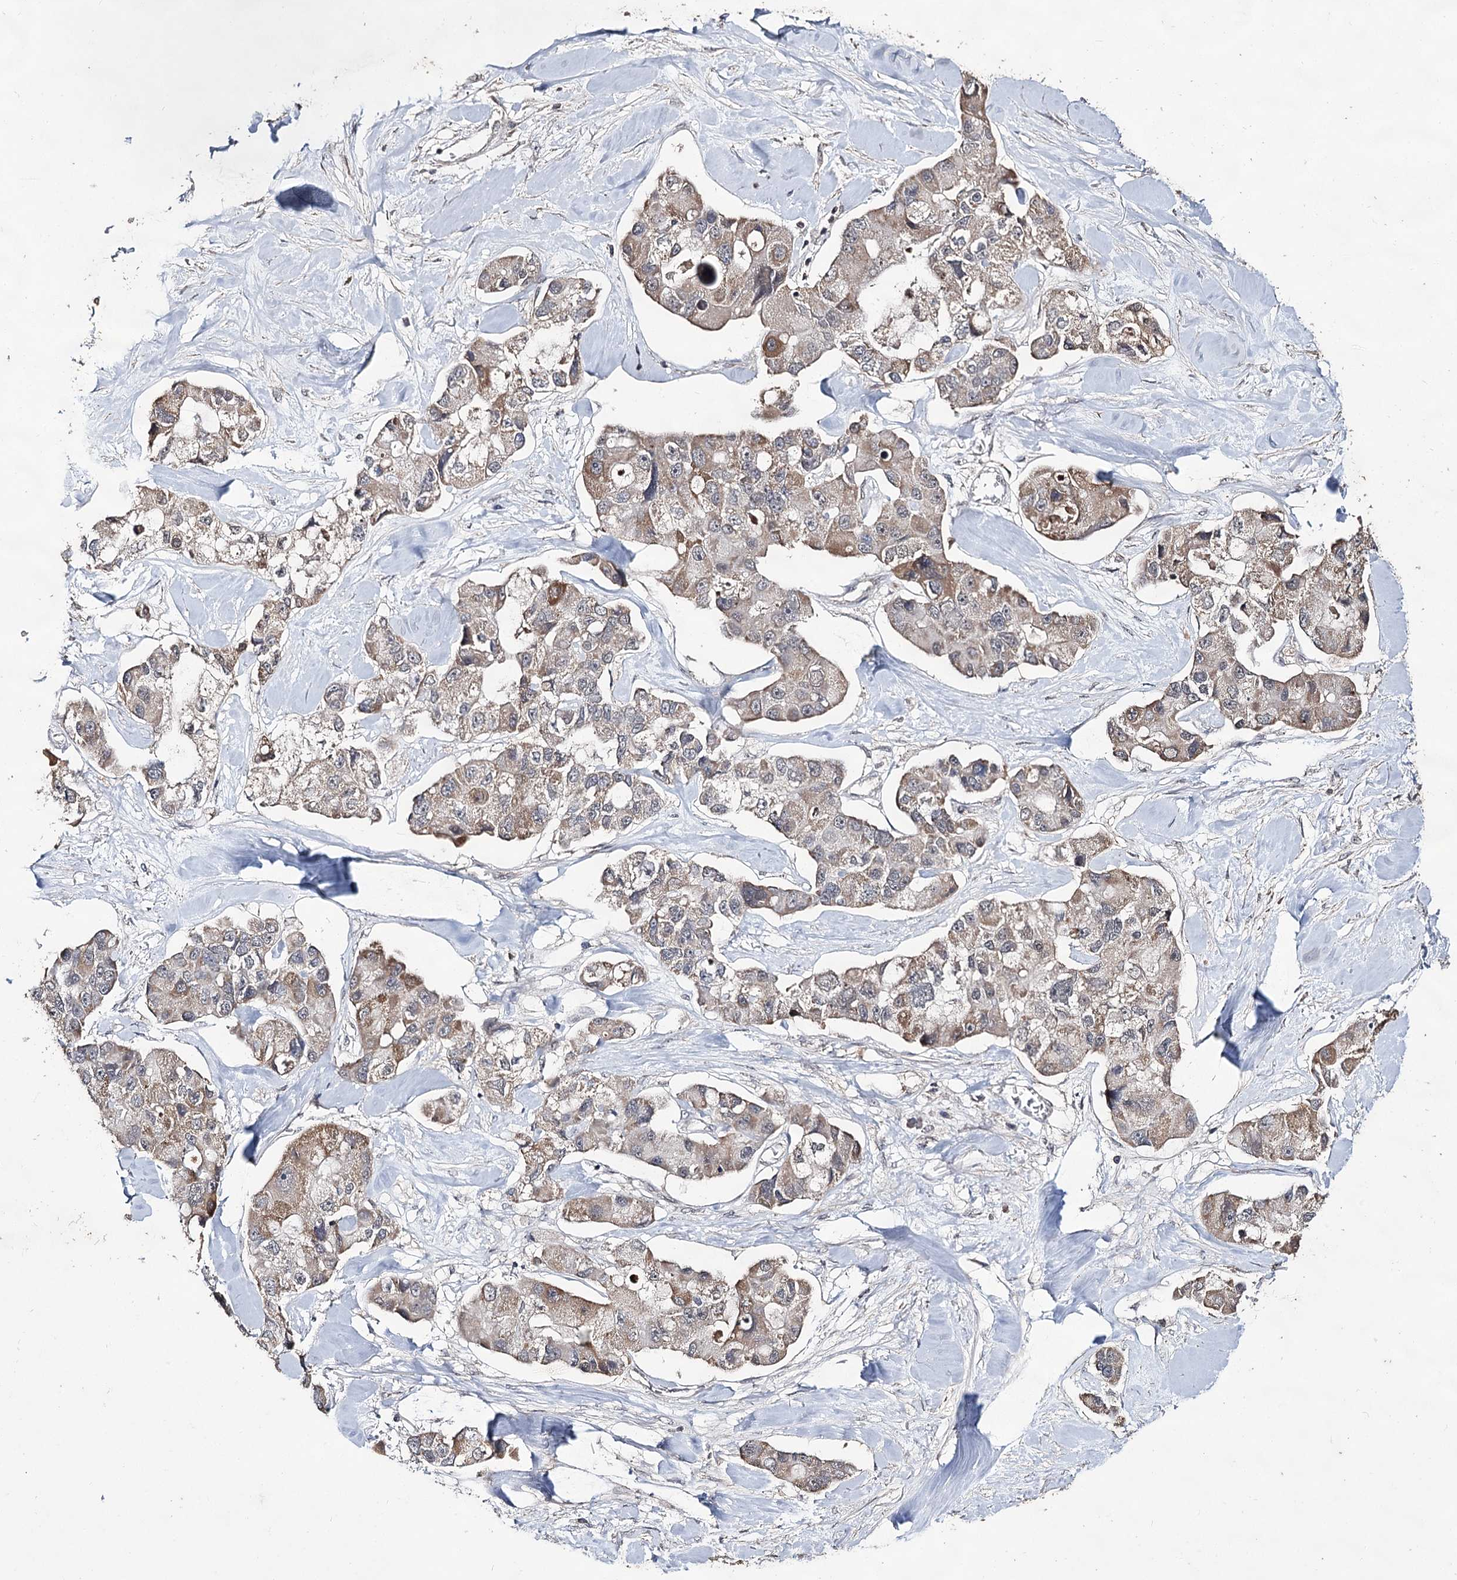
{"staining": {"intensity": "weak", "quantity": ">75%", "location": "cytoplasmic/membranous"}, "tissue": "lung cancer", "cell_type": "Tumor cells", "image_type": "cancer", "snomed": [{"axis": "morphology", "description": "Adenocarcinoma, NOS"}, {"axis": "topography", "description": "Lung"}], "caption": "Tumor cells exhibit weak cytoplasmic/membranous expression in about >75% of cells in lung cancer.", "gene": "ACTR6", "patient": {"sex": "female", "age": 54}}